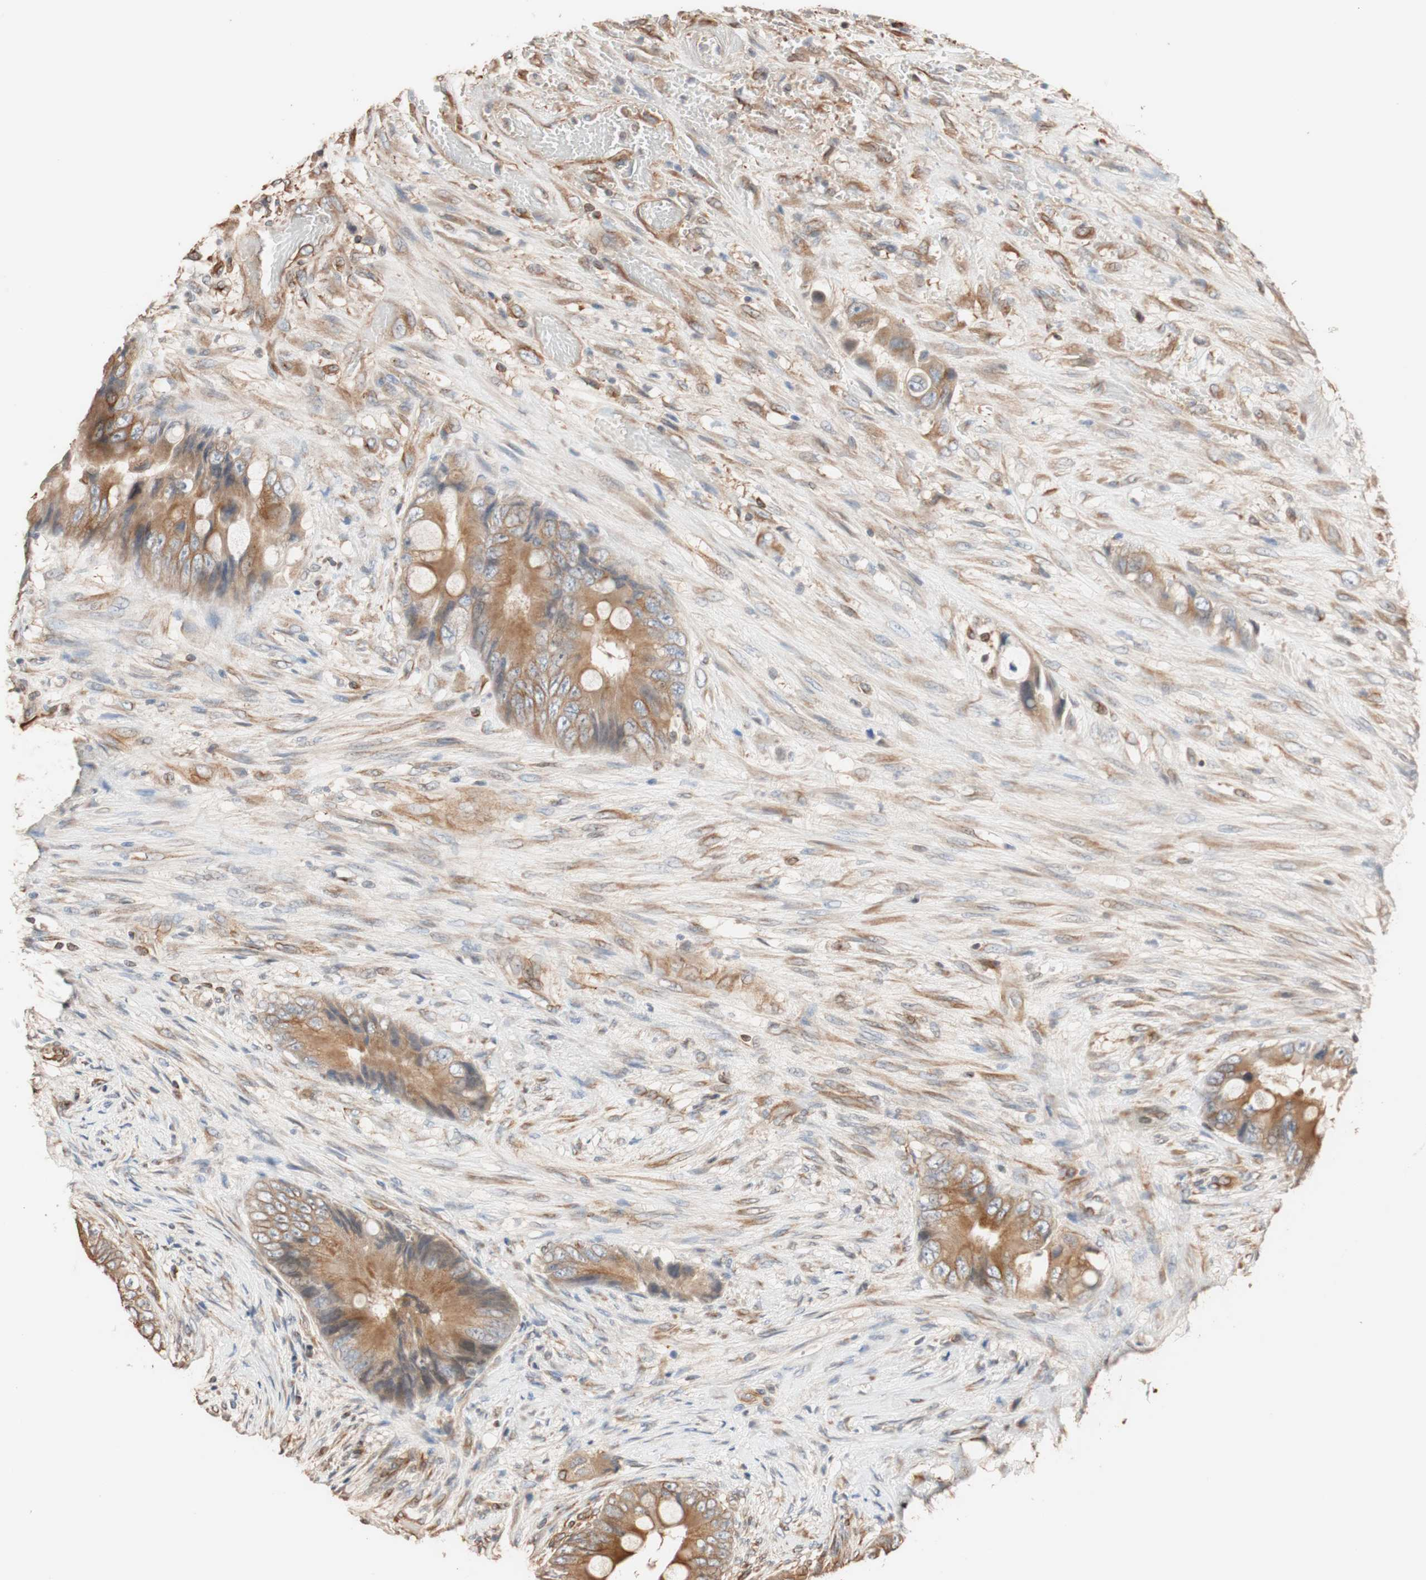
{"staining": {"intensity": "moderate", "quantity": ">75%", "location": "cytoplasmic/membranous"}, "tissue": "colorectal cancer", "cell_type": "Tumor cells", "image_type": "cancer", "snomed": [{"axis": "morphology", "description": "Adenocarcinoma, NOS"}, {"axis": "topography", "description": "Rectum"}], "caption": "Tumor cells show medium levels of moderate cytoplasmic/membranous expression in about >75% of cells in human colorectal cancer.", "gene": "TUBB", "patient": {"sex": "female", "age": 77}}